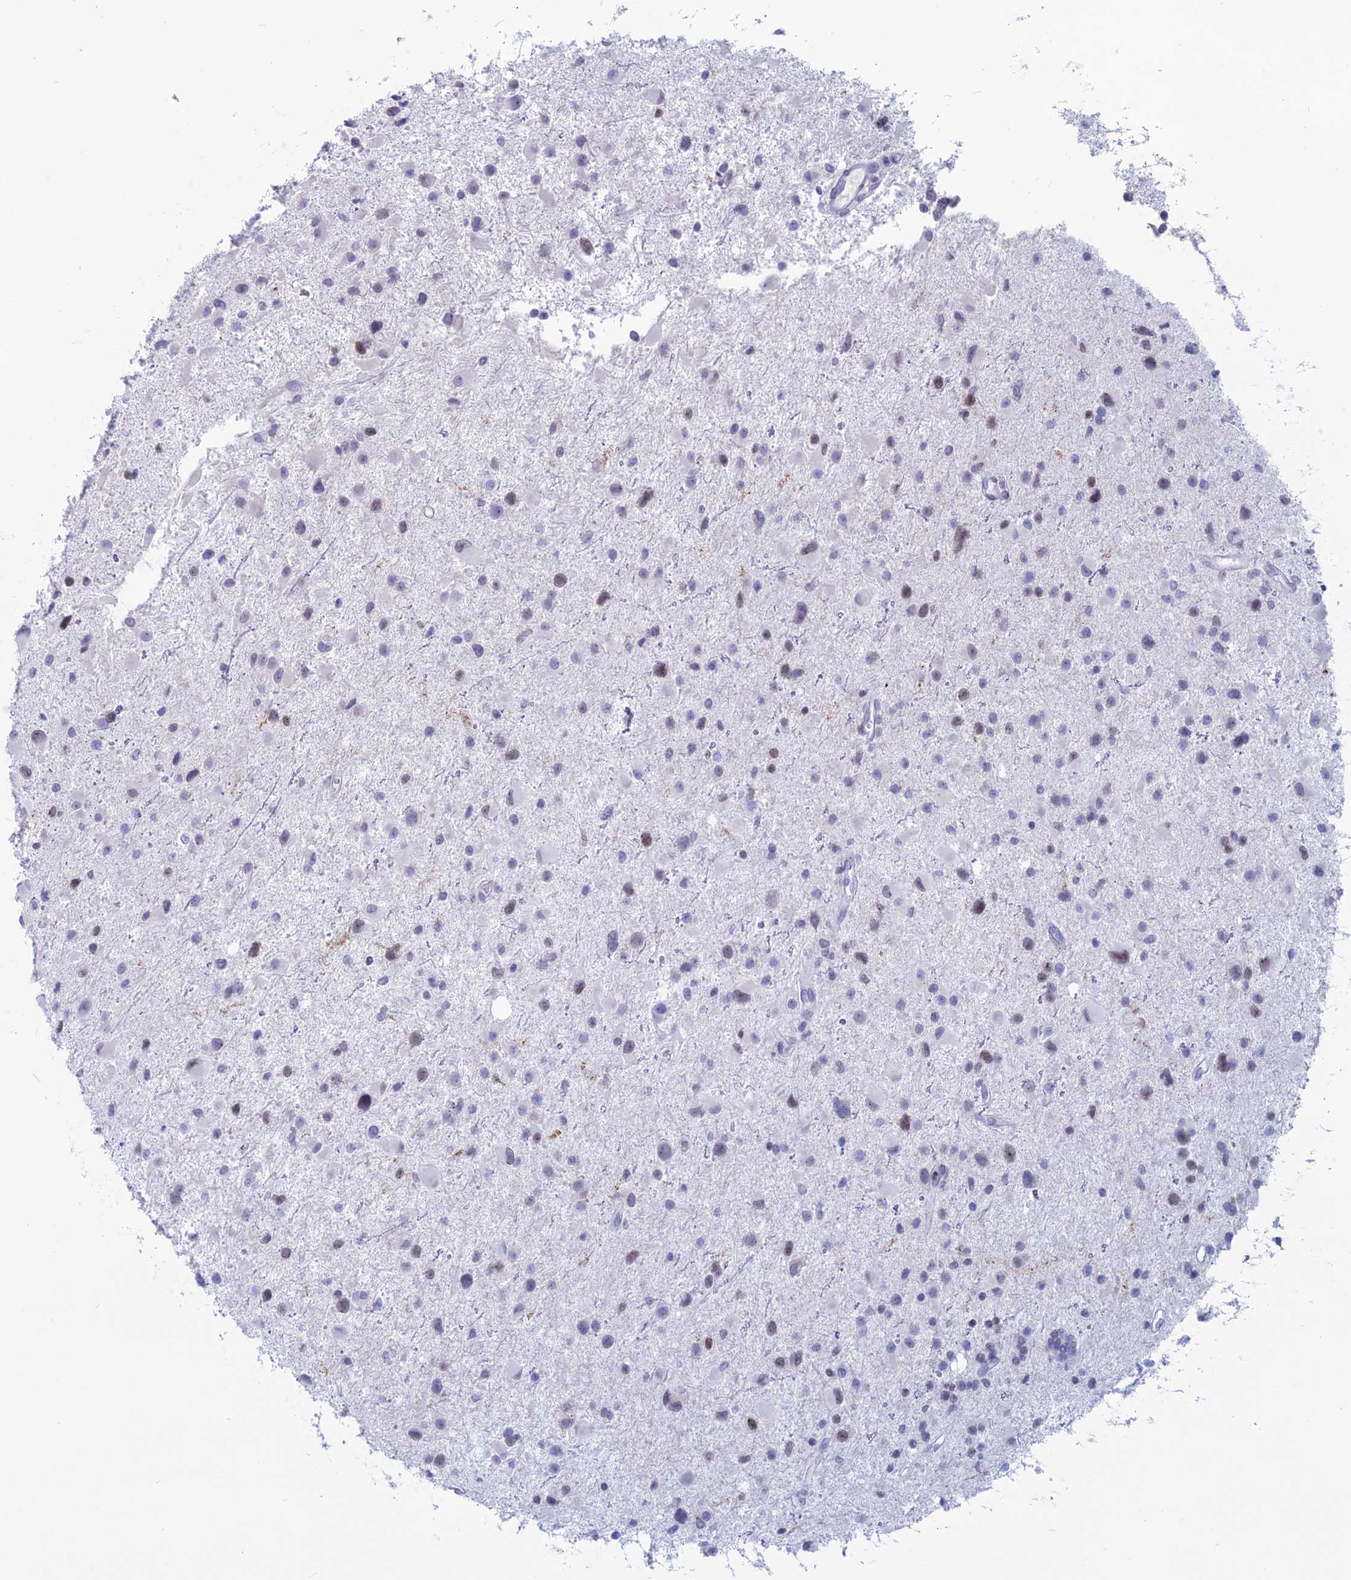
{"staining": {"intensity": "weak", "quantity": "<25%", "location": "nuclear"}, "tissue": "glioma", "cell_type": "Tumor cells", "image_type": "cancer", "snomed": [{"axis": "morphology", "description": "Glioma, malignant, Low grade"}, {"axis": "topography", "description": "Brain"}], "caption": "This is a micrograph of IHC staining of low-grade glioma (malignant), which shows no expression in tumor cells.", "gene": "CERS6", "patient": {"sex": "female", "age": 32}}